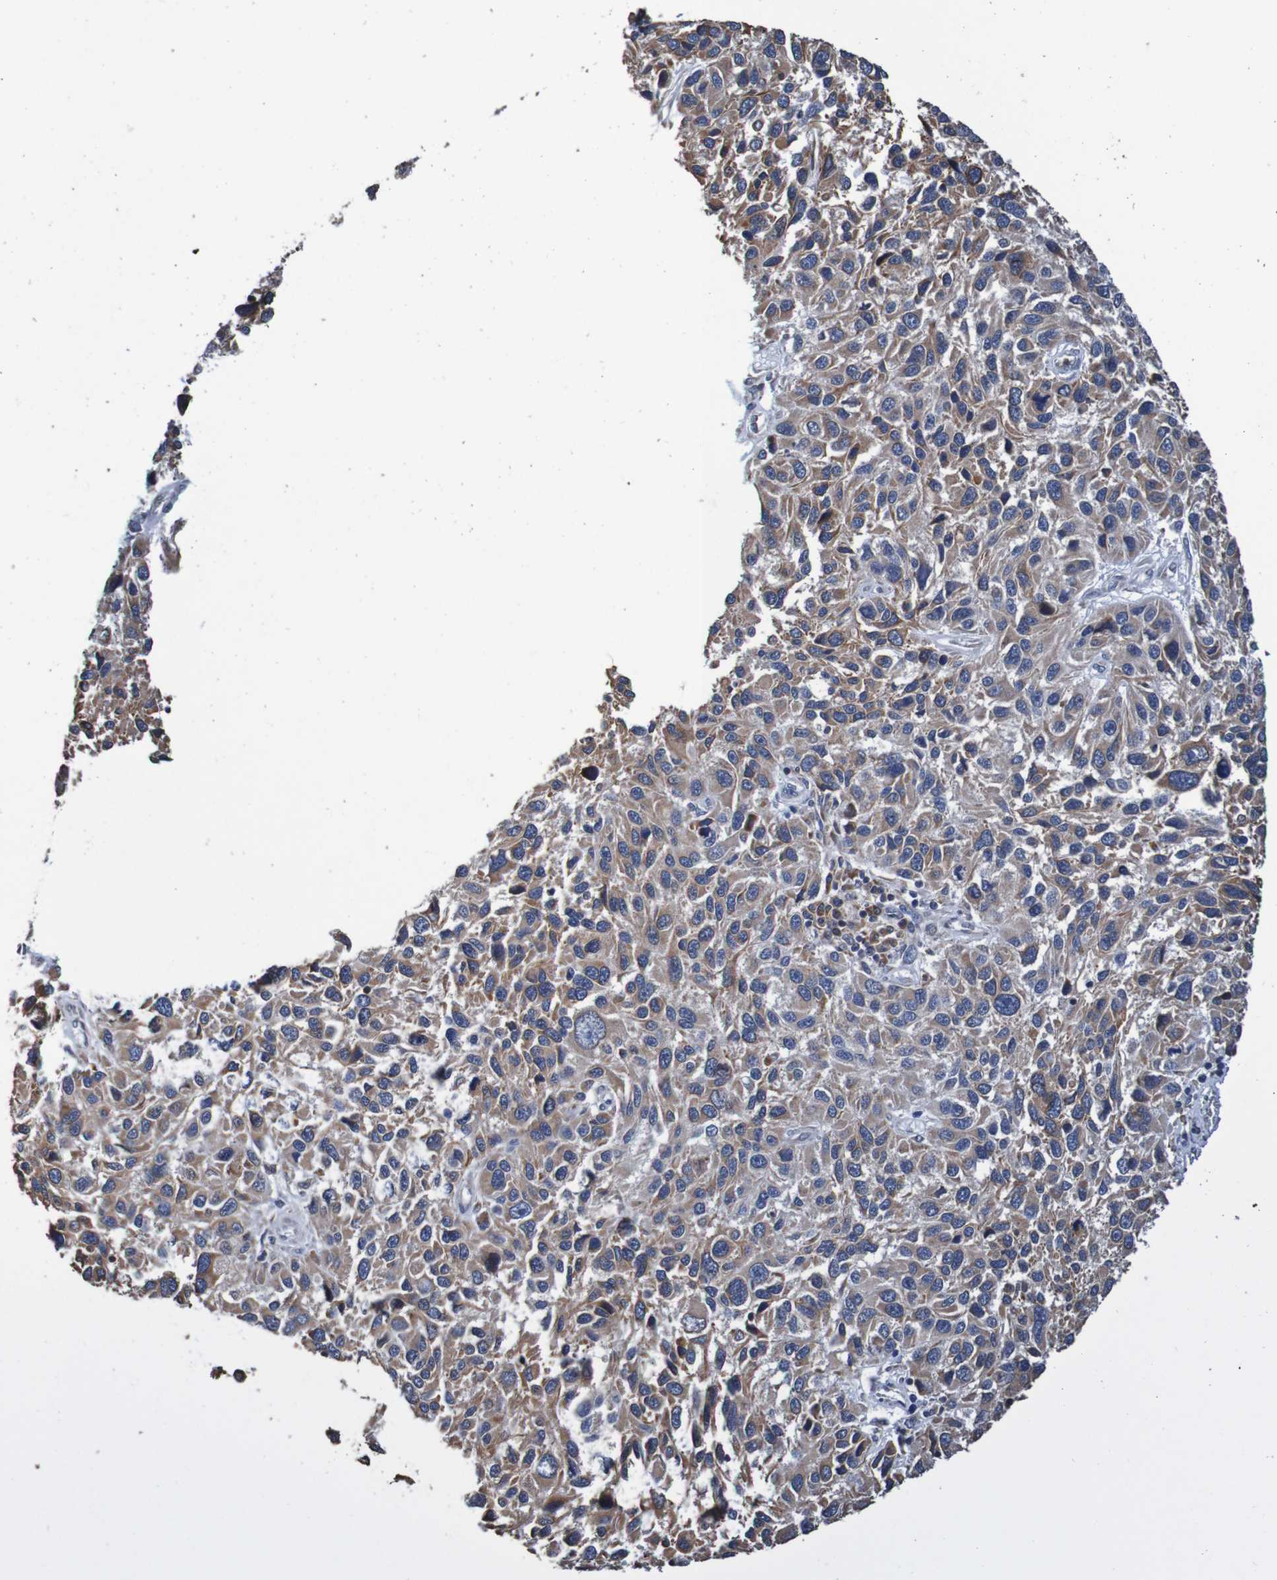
{"staining": {"intensity": "weak", "quantity": ">75%", "location": "cytoplasmic/membranous"}, "tissue": "melanoma", "cell_type": "Tumor cells", "image_type": "cancer", "snomed": [{"axis": "morphology", "description": "Malignant melanoma, NOS"}, {"axis": "topography", "description": "Skin"}], "caption": "A micrograph showing weak cytoplasmic/membranous positivity in approximately >75% of tumor cells in melanoma, as visualized by brown immunohistochemical staining.", "gene": "FIBP", "patient": {"sex": "male", "age": 53}}